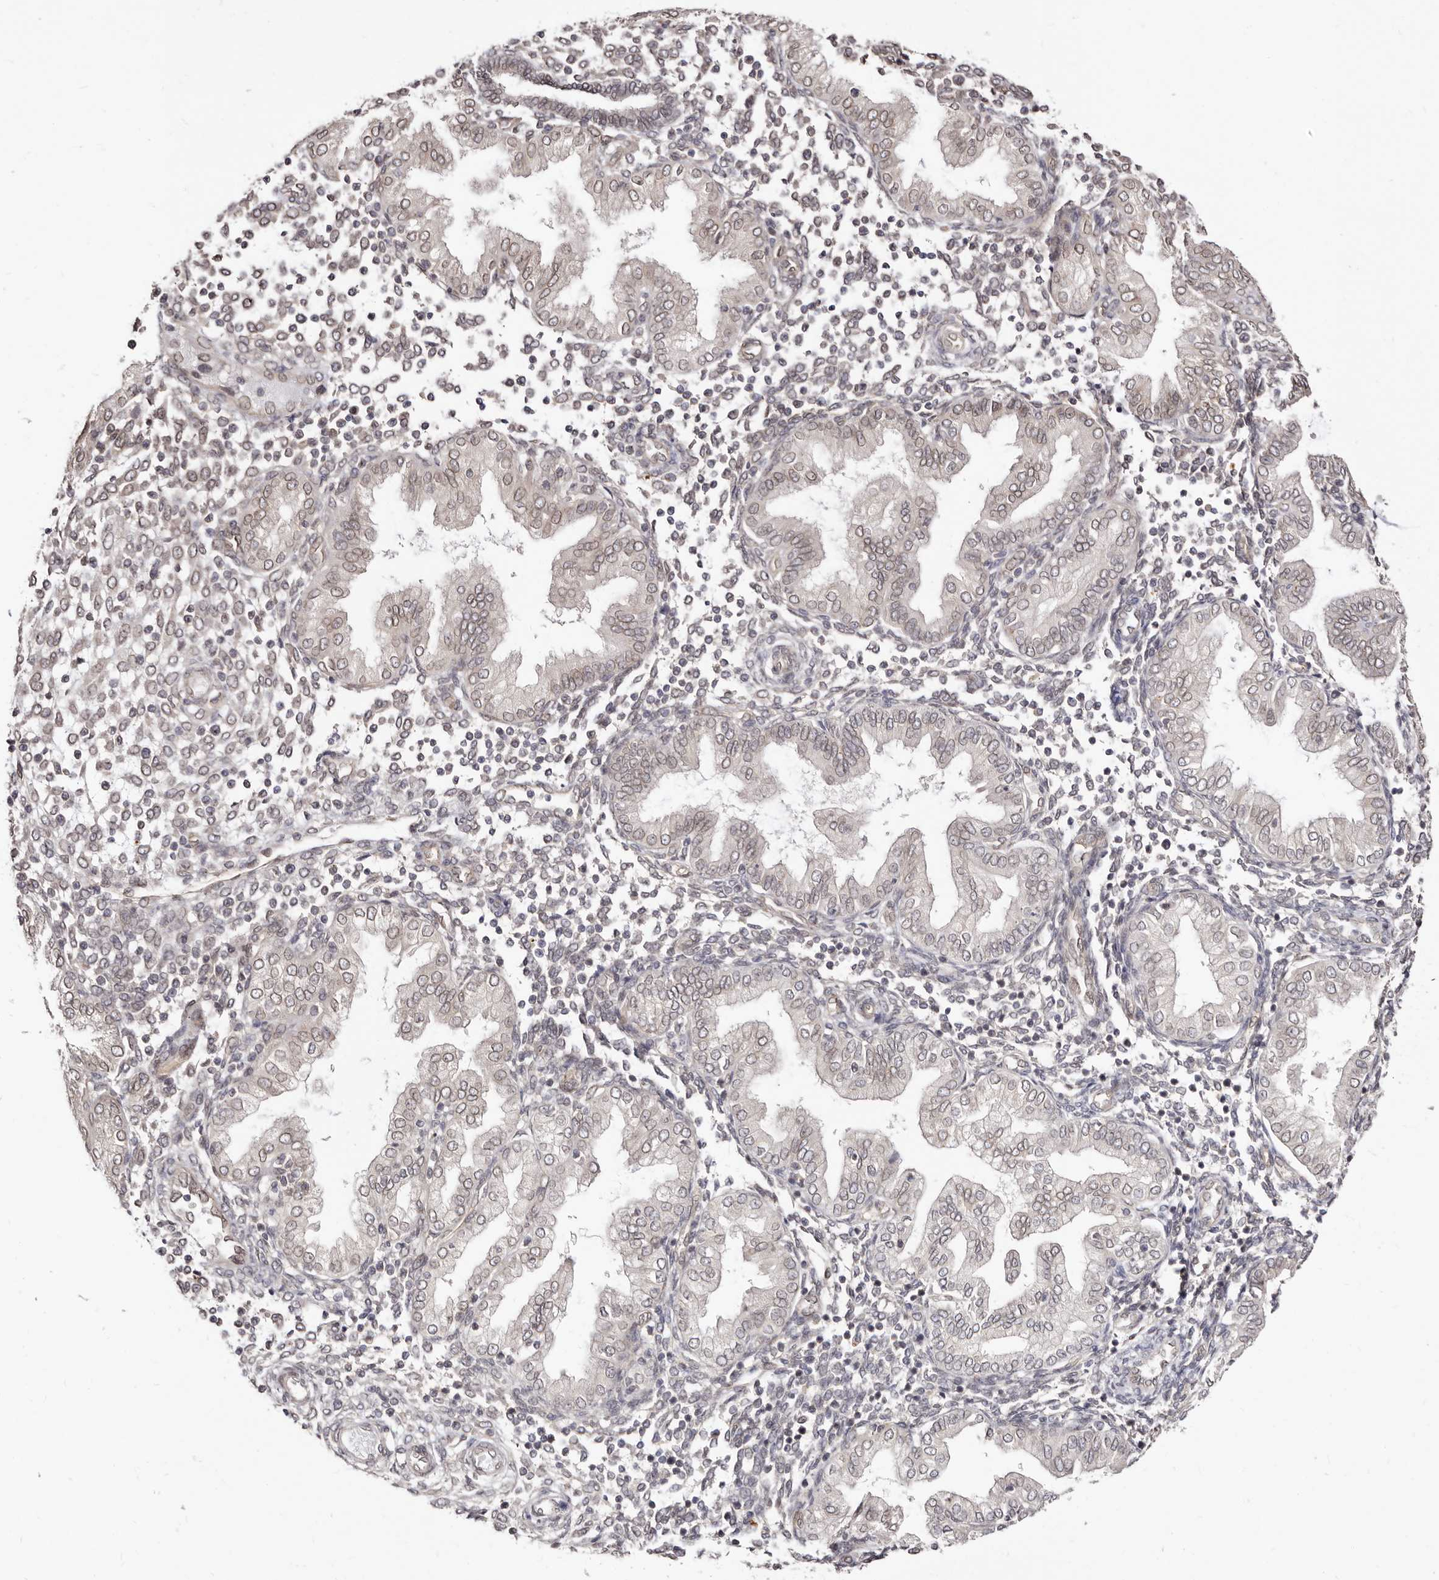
{"staining": {"intensity": "negative", "quantity": "none", "location": "none"}, "tissue": "endometrium", "cell_type": "Cells in endometrial stroma", "image_type": "normal", "snomed": [{"axis": "morphology", "description": "Normal tissue, NOS"}, {"axis": "topography", "description": "Endometrium"}], "caption": "This is an immunohistochemistry (IHC) photomicrograph of benign endometrium. There is no positivity in cells in endometrial stroma.", "gene": "LCORL", "patient": {"sex": "female", "age": 53}}